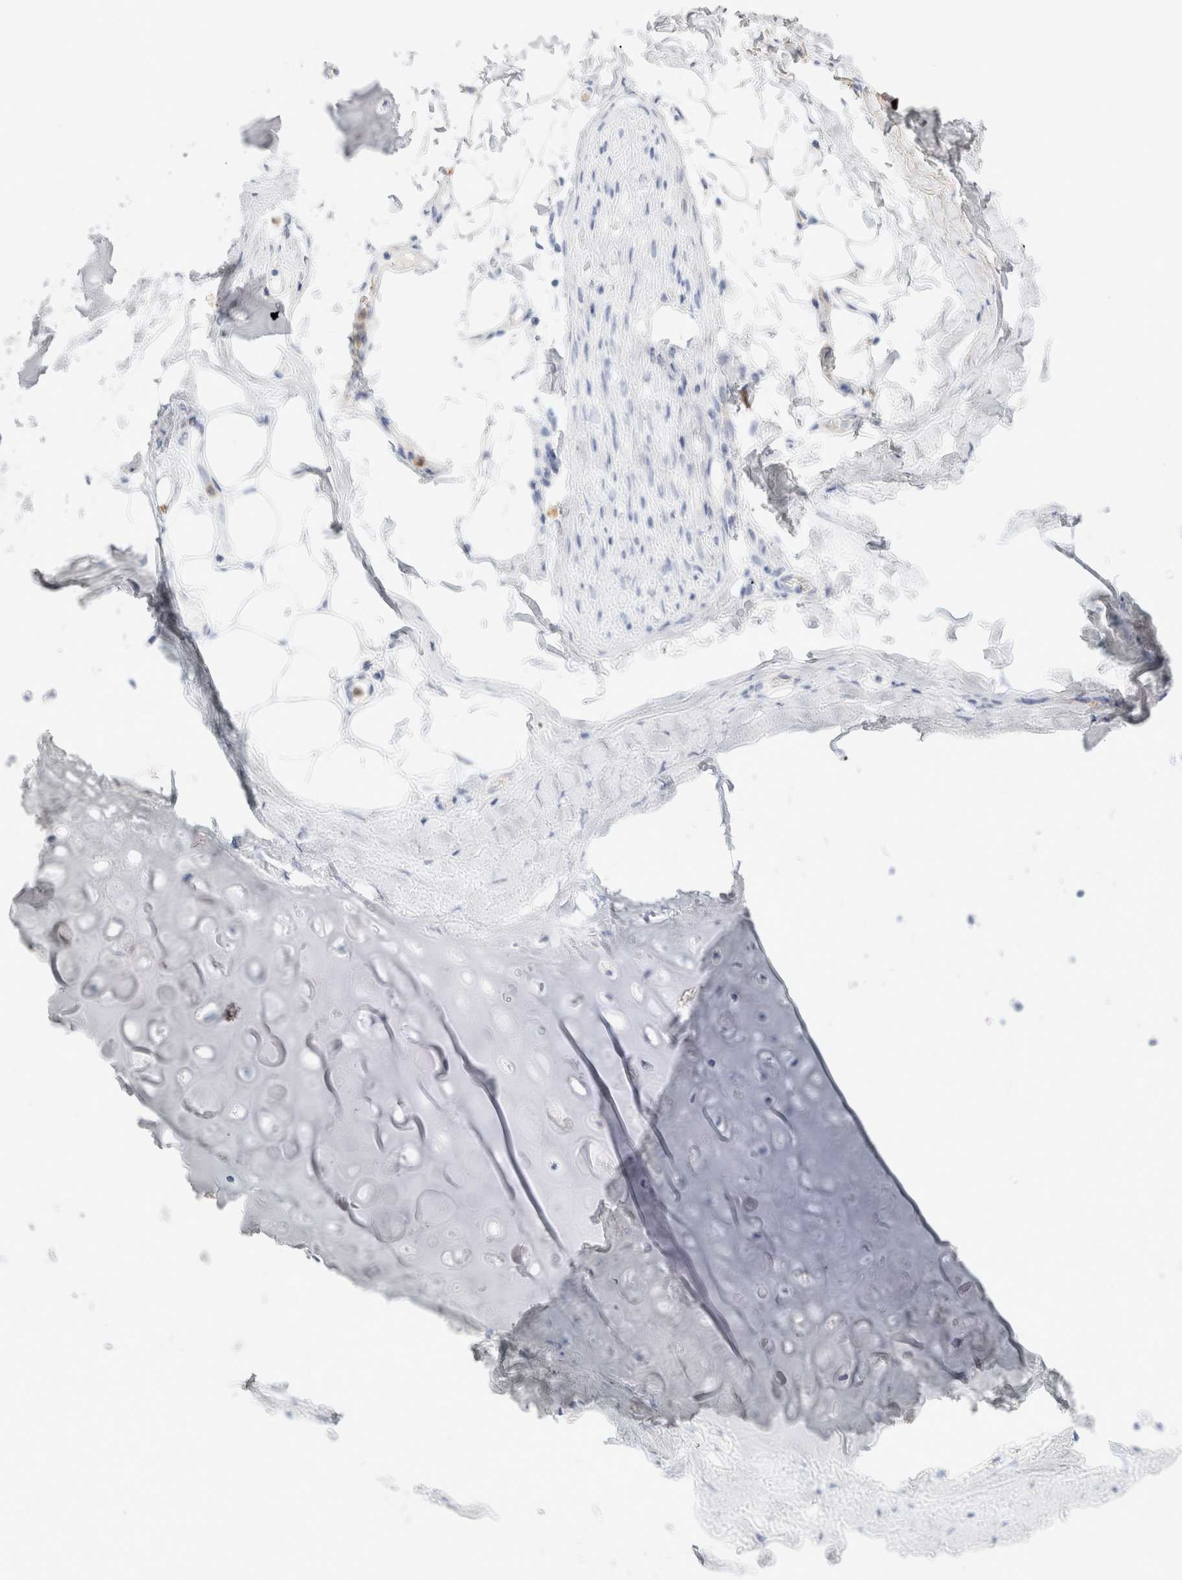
{"staining": {"intensity": "negative", "quantity": "none", "location": "none"}, "tissue": "adipose tissue", "cell_type": "Adipocytes", "image_type": "normal", "snomed": [{"axis": "morphology", "description": "Normal tissue, NOS"}, {"axis": "topography", "description": "Cartilage tissue"}, {"axis": "topography", "description": "Bronchus"}], "caption": "The IHC micrograph has no significant expression in adipocytes of adipose tissue.", "gene": "ARG1", "patient": {"sex": "female", "age": 73}}